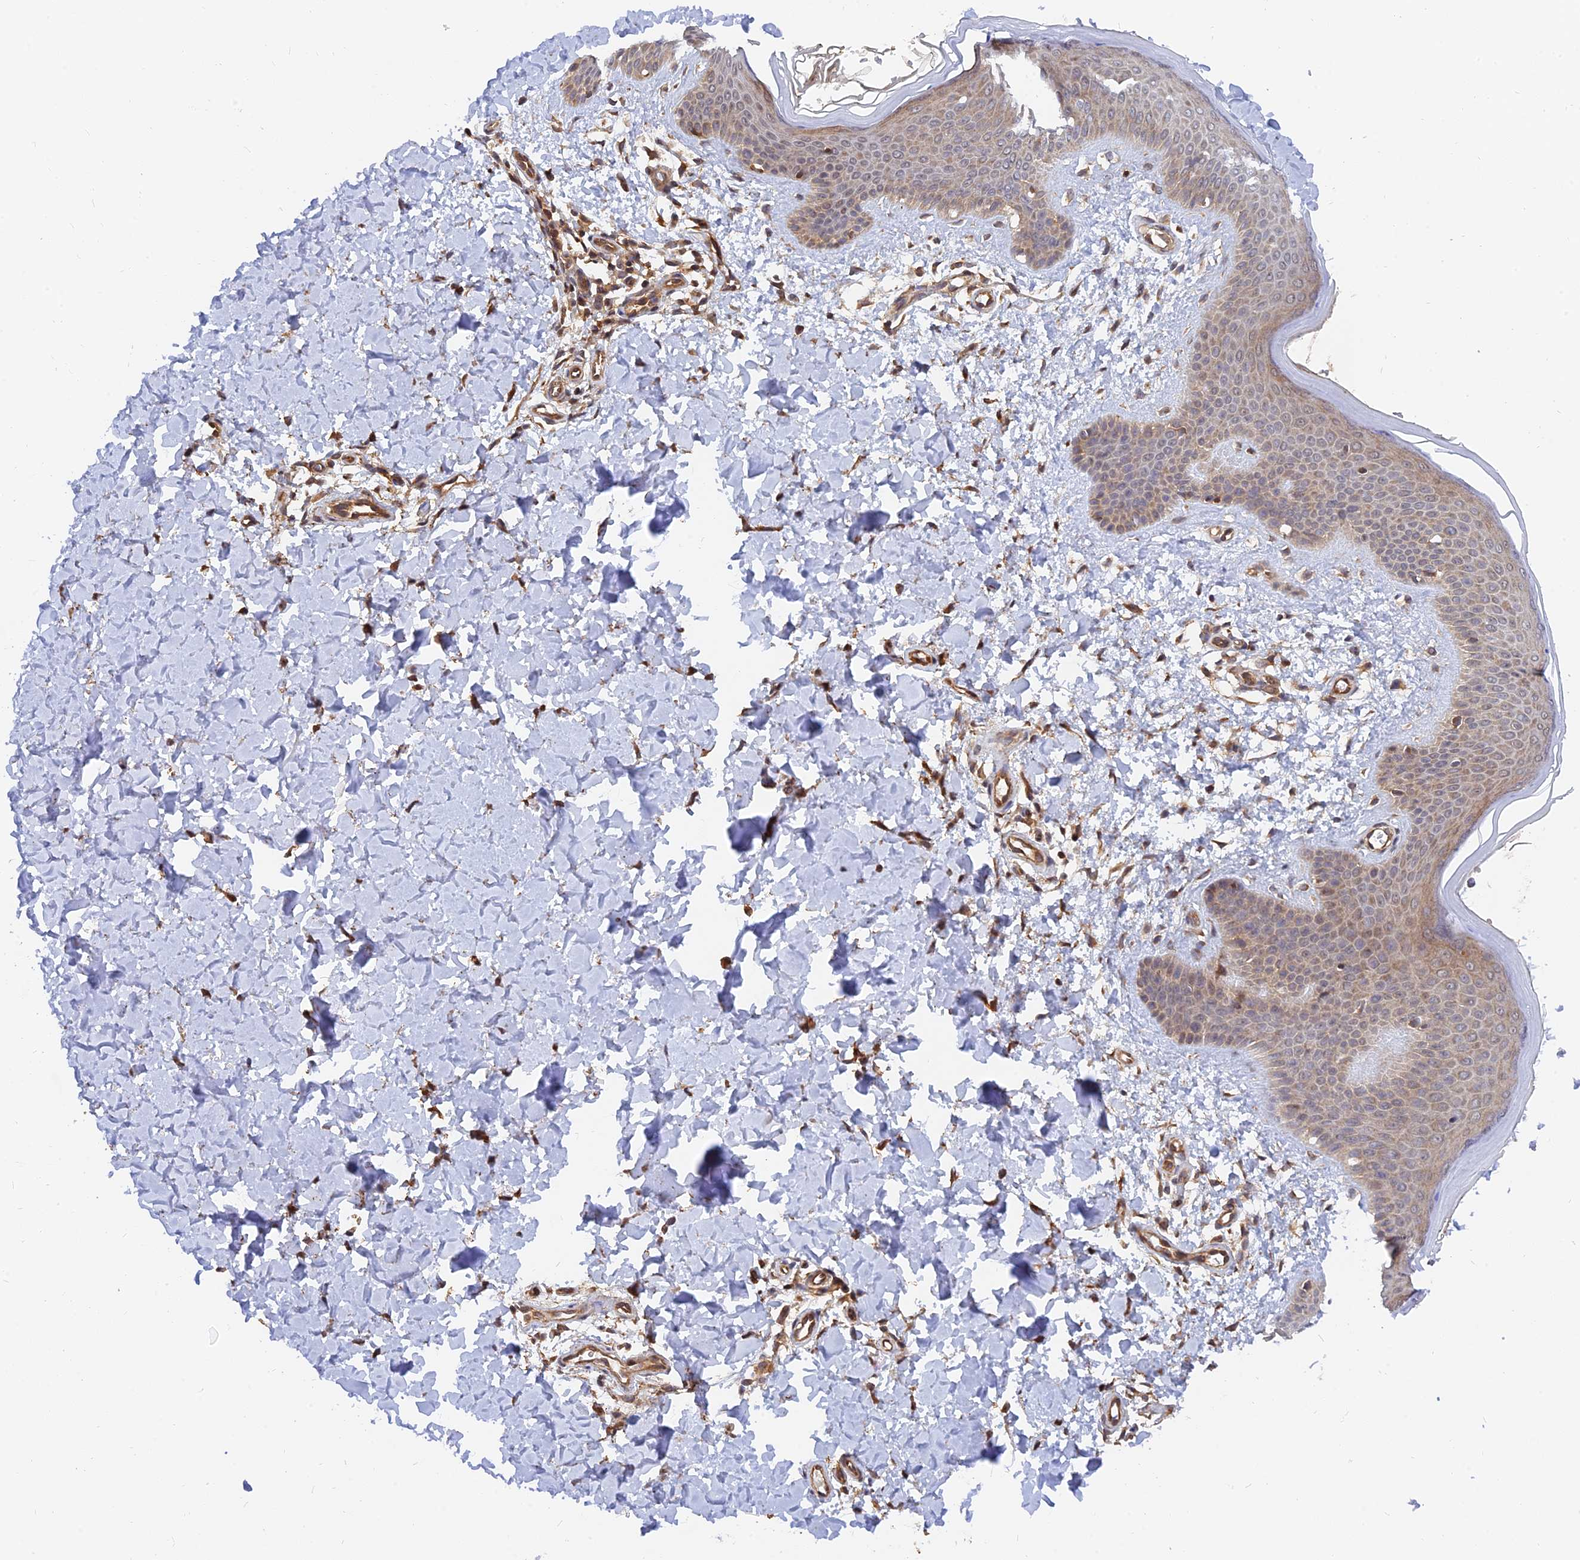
{"staining": {"intensity": "moderate", "quantity": ">75%", "location": "cytoplasmic/membranous"}, "tissue": "skin", "cell_type": "Fibroblasts", "image_type": "normal", "snomed": [{"axis": "morphology", "description": "Normal tissue, NOS"}, {"axis": "topography", "description": "Skin"}], "caption": "A brown stain labels moderate cytoplasmic/membranous staining of a protein in fibroblasts of normal human skin. Nuclei are stained in blue.", "gene": "WDR41", "patient": {"sex": "male", "age": 36}}